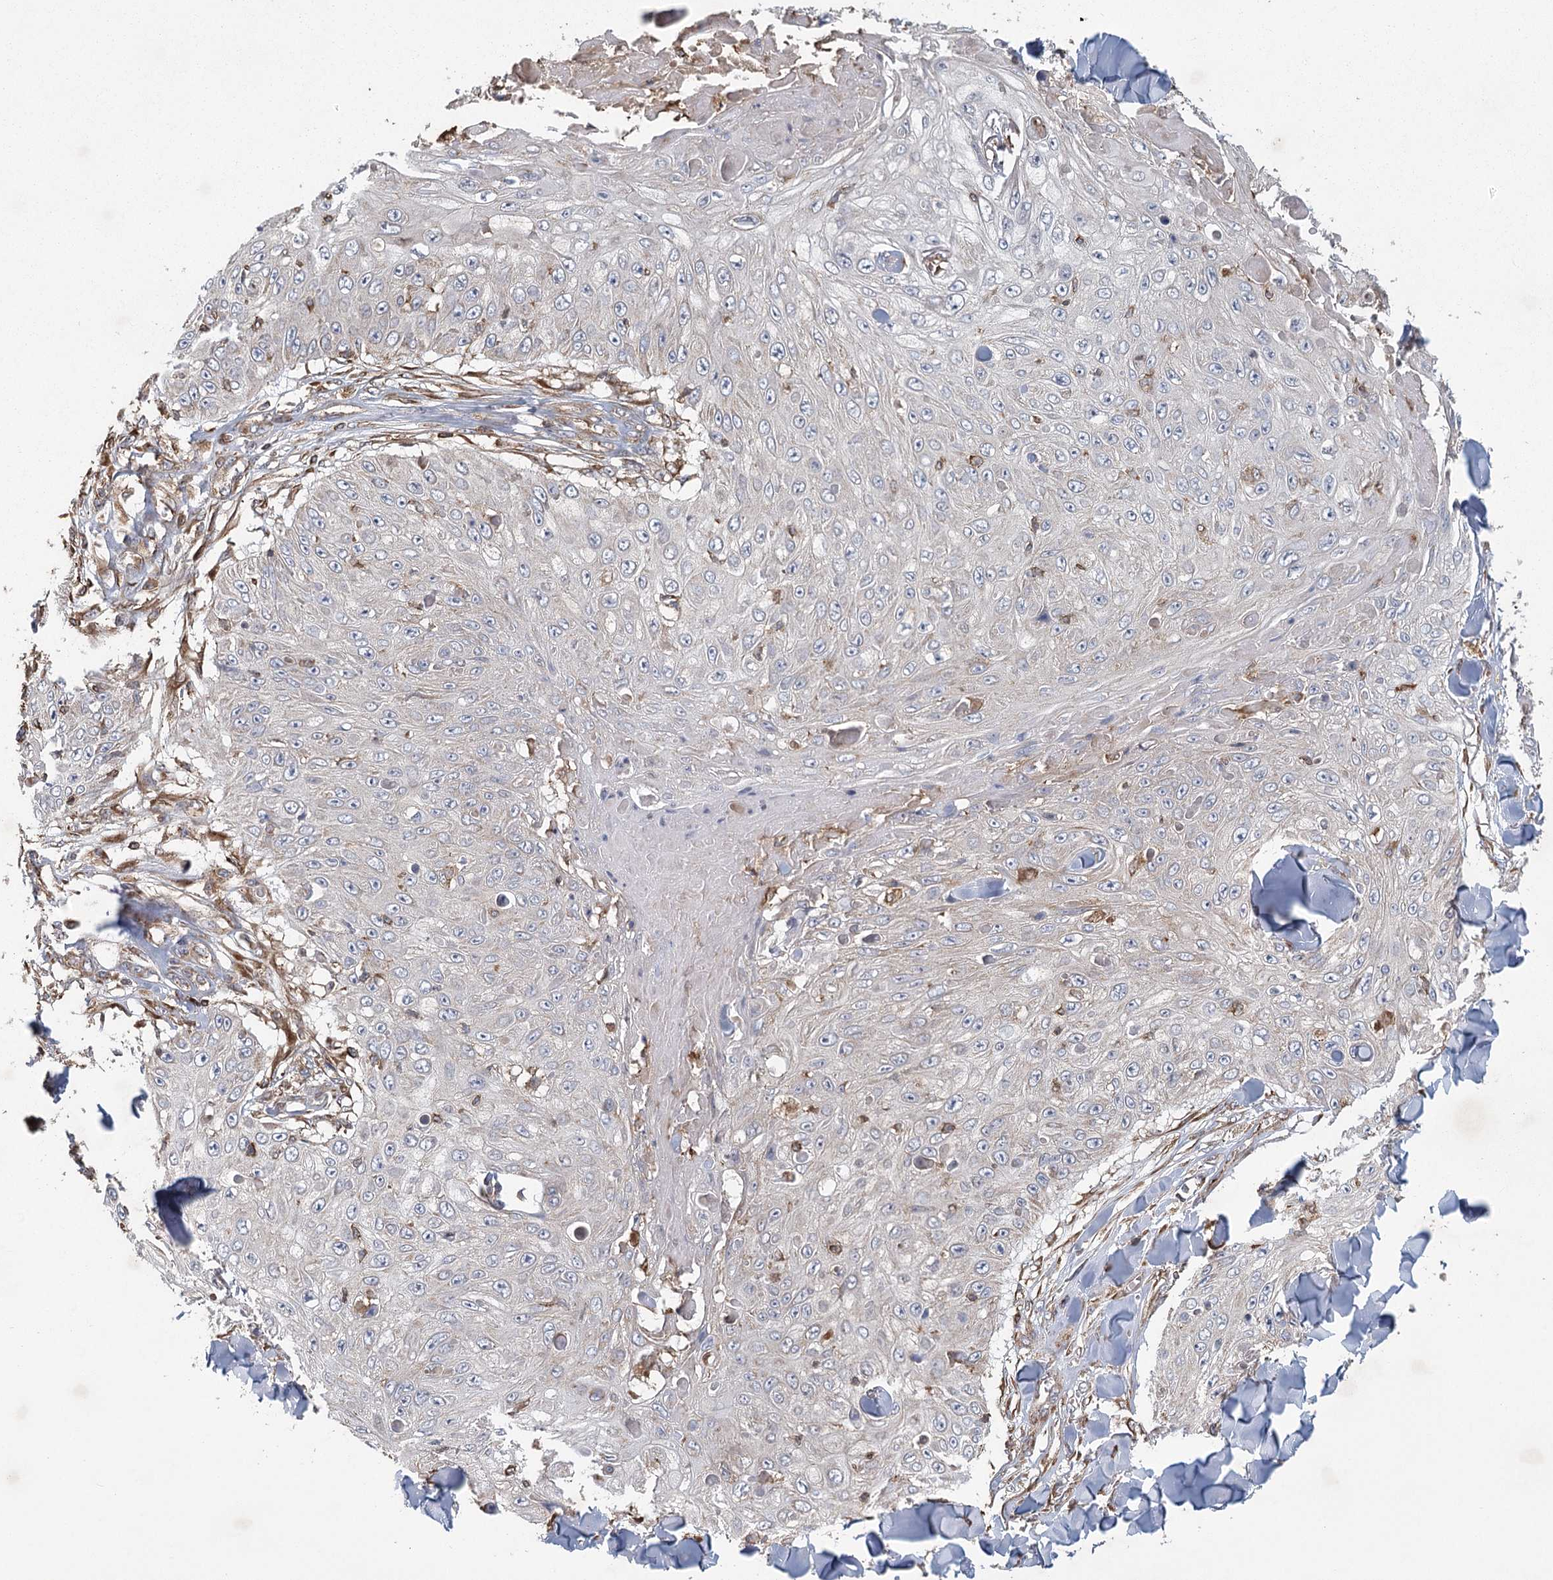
{"staining": {"intensity": "negative", "quantity": "none", "location": "none"}, "tissue": "skin cancer", "cell_type": "Tumor cells", "image_type": "cancer", "snomed": [{"axis": "morphology", "description": "Squamous cell carcinoma, NOS"}, {"axis": "topography", "description": "Skin"}], "caption": "A photomicrograph of human squamous cell carcinoma (skin) is negative for staining in tumor cells.", "gene": "PLEKHA7", "patient": {"sex": "male", "age": 86}}